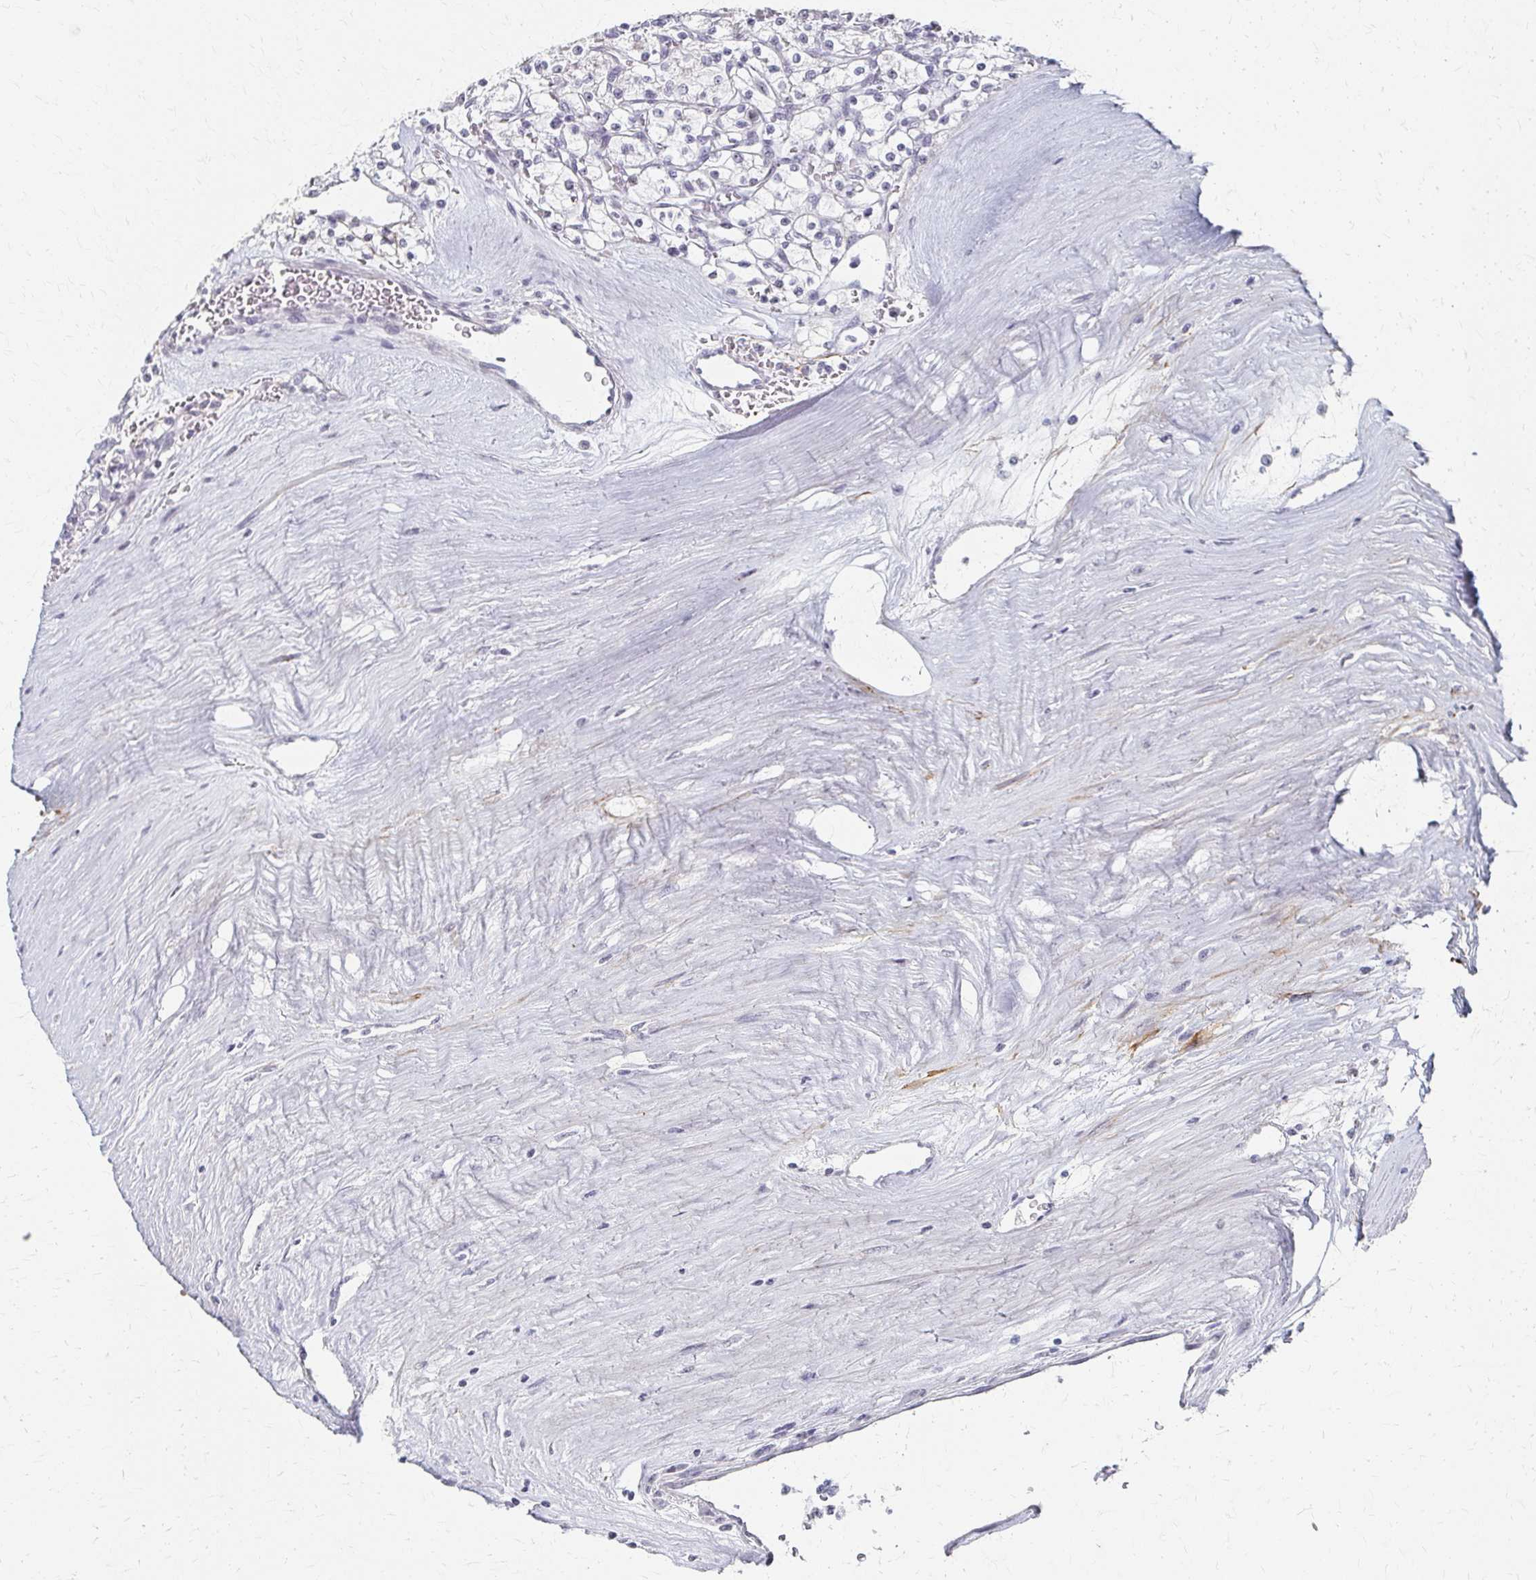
{"staining": {"intensity": "negative", "quantity": "none", "location": "none"}, "tissue": "renal cancer", "cell_type": "Tumor cells", "image_type": "cancer", "snomed": [{"axis": "morphology", "description": "Adenocarcinoma, NOS"}, {"axis": "topography", "description": "Kidney"}], "caption": "An immunohistochemistry image of renal cancer is shown. There is no staining in tumor cells of renal cancer. (DAB IHC visualized using brightfield microscopy, high magnification).", "gene": "PES1", "patient": {"sex": "female", "age": 64}}